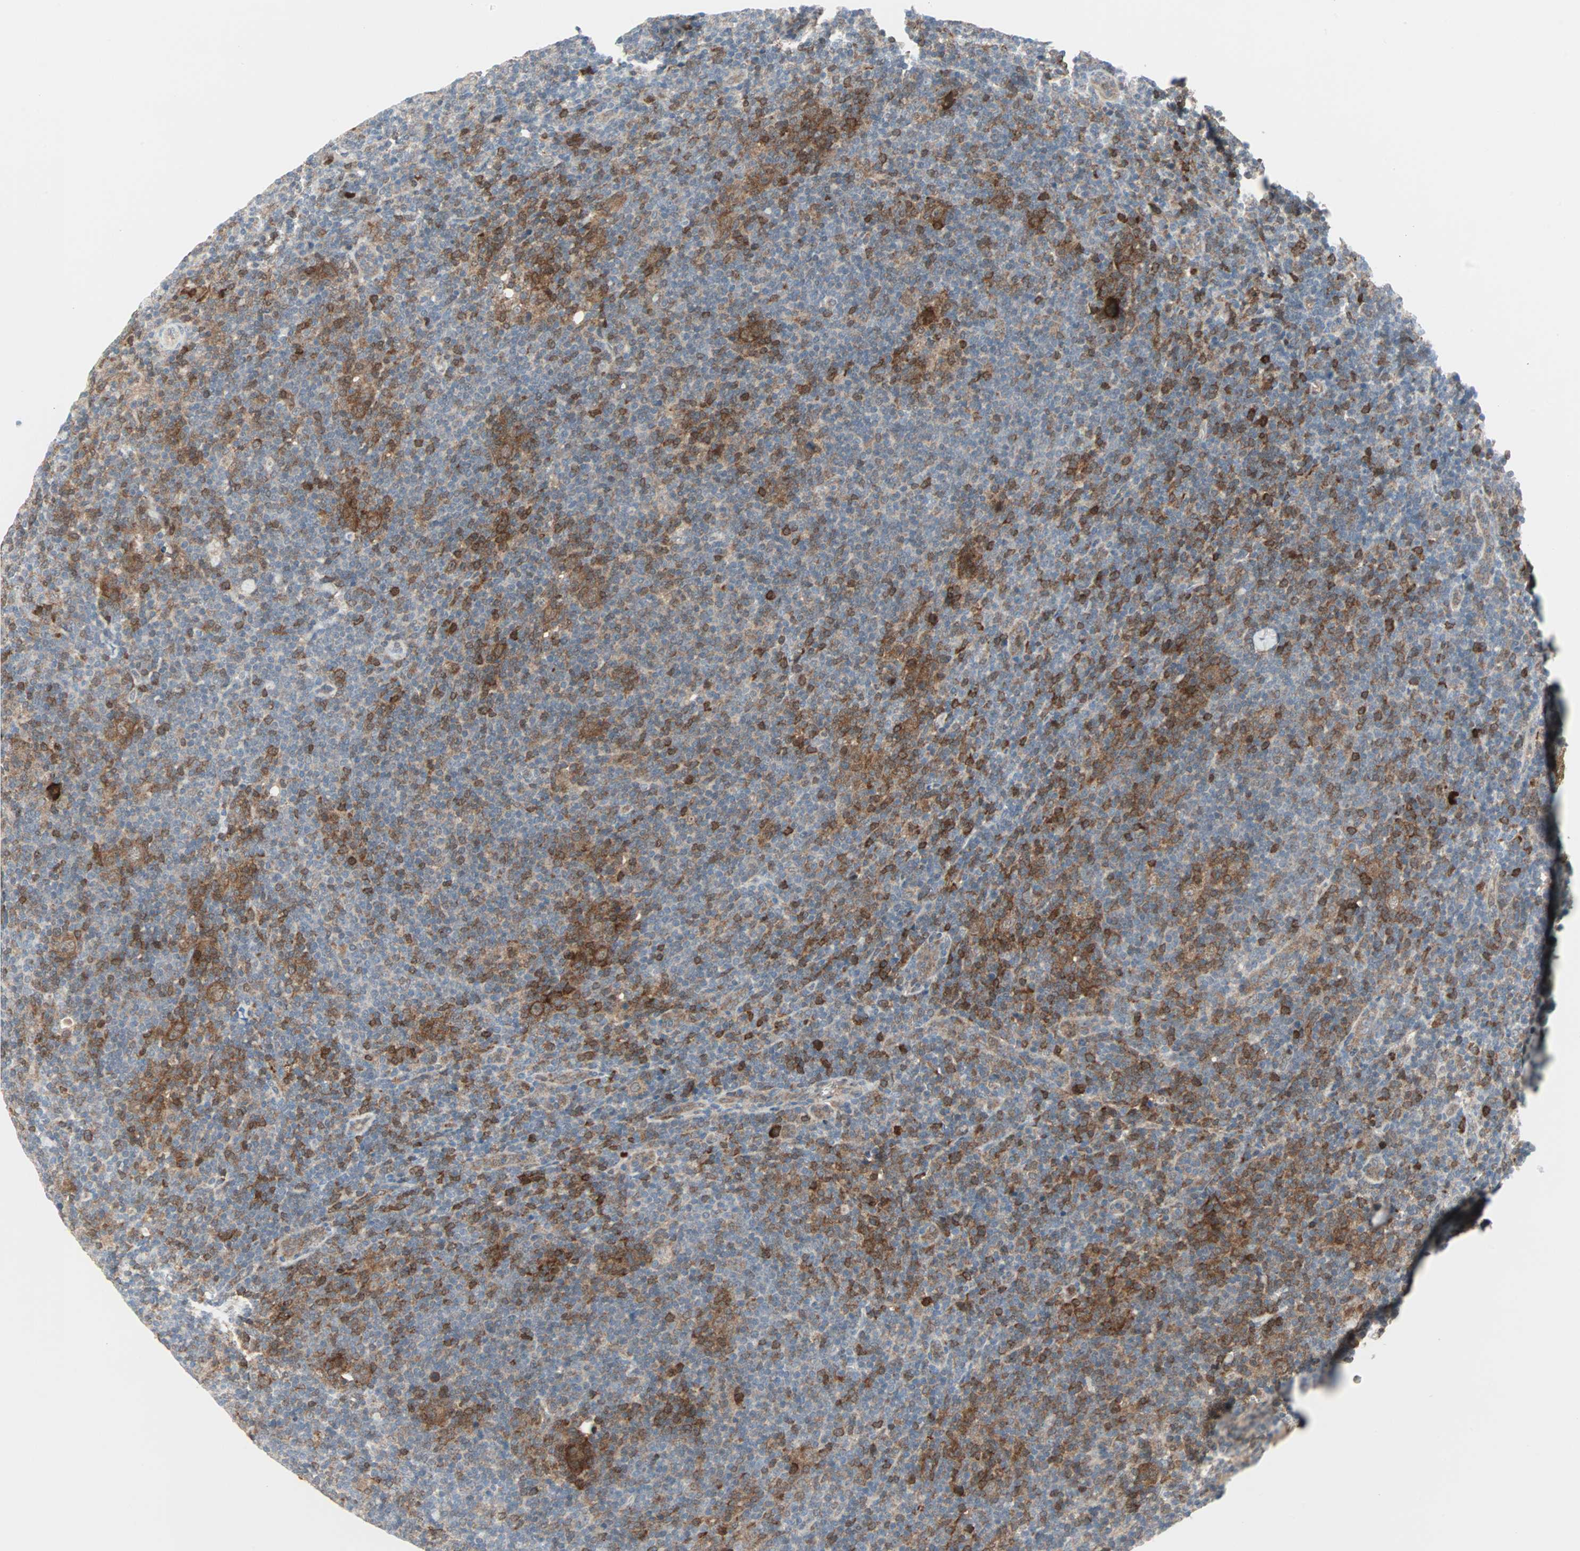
{"staining": {"intensity": "weak", "quantity": ">75%", "location": "cytoplasmic/membranous"}, "tissue": "lymphoma", "cell_type": "Tumor cells", "image_type": "cancer", "snomed": [{"axis": "morphology", "description": "Hodgkin's disease, NOS"}, {"axis": "topography", "description": "Lymph node"}], "caption": "The immunohistochemical stain highlights weak cytoplasmic/membranous staining in tumor cells of lymphoma tissue.", "gene": "CASP3", "patient": {"sex": "female", "age": 57}}